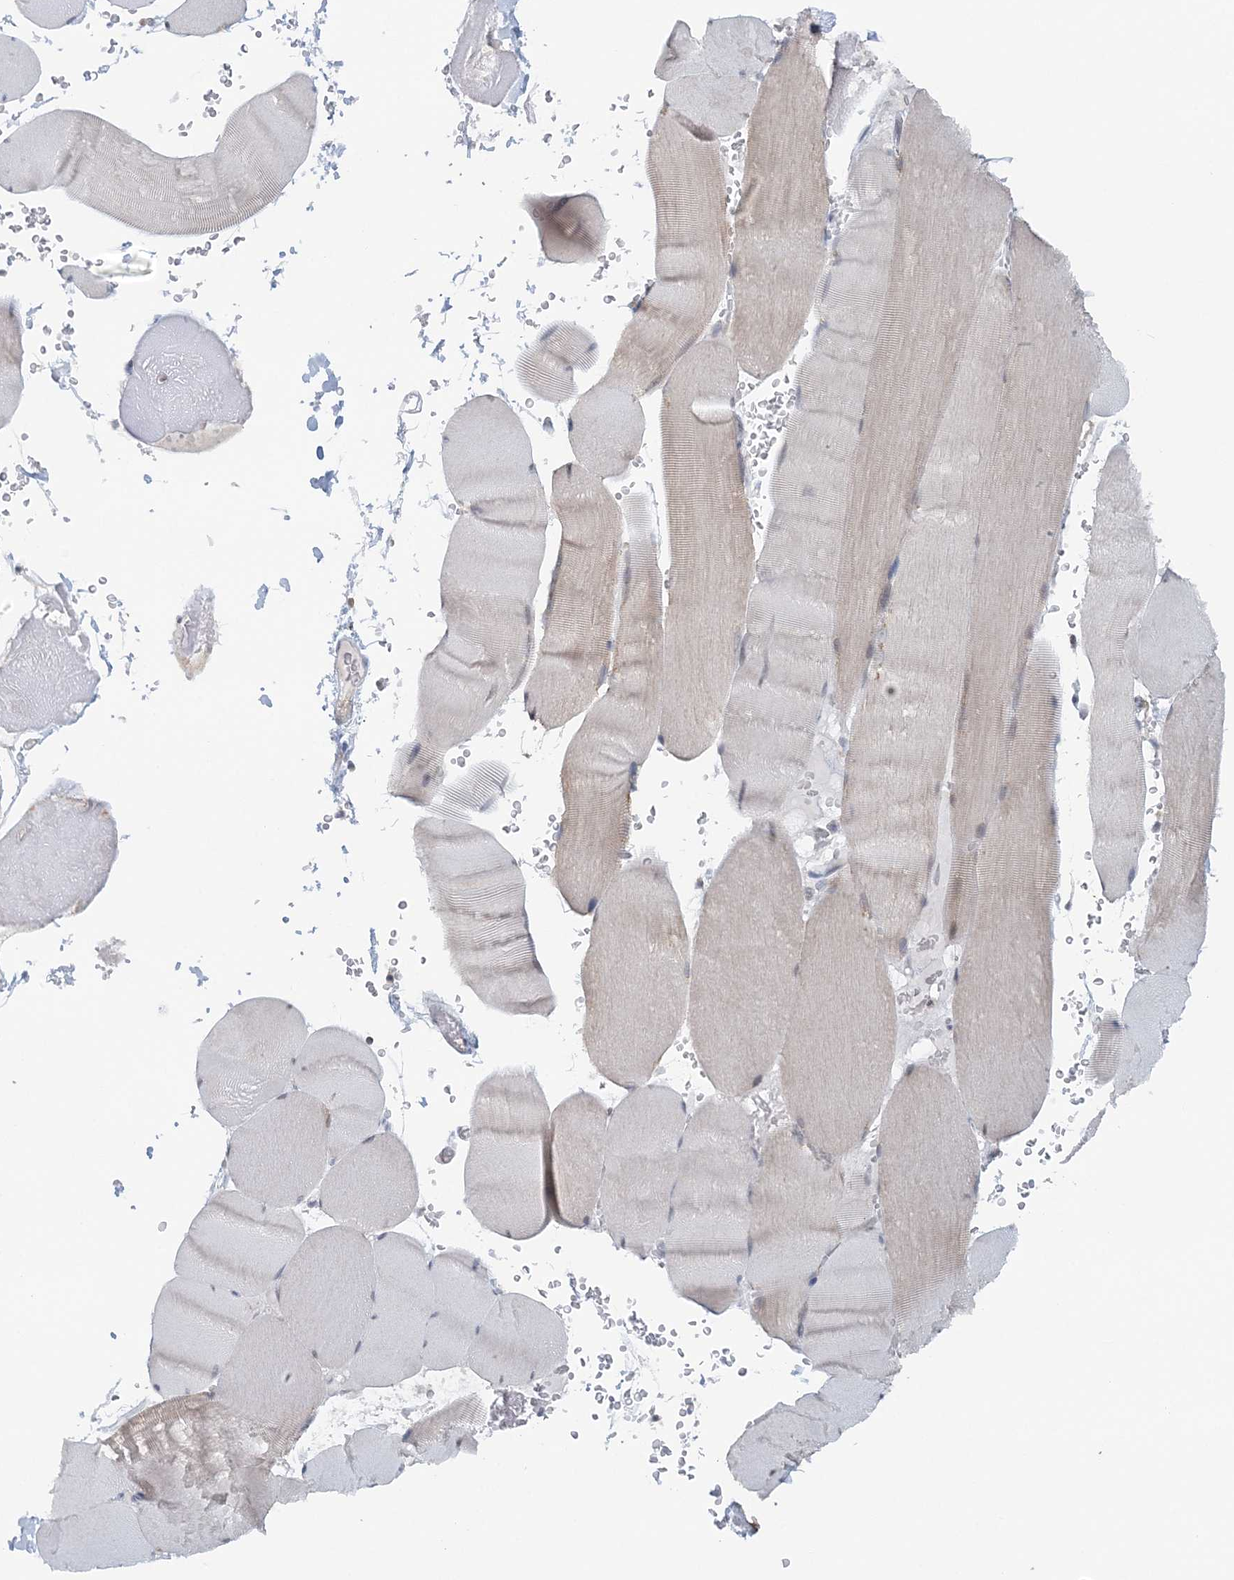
{"staining": {"intensity": "negative", "quantity": "none", "location": "none"}, "tissue": "skeletal muscle", "cell_type": "Myocytes", "image_type": "normal", "snomed": [{"axis": "morphology", "description": "Normal tissue, NOS"}, {"axis": "topography", "description": "Skeletal muscle"}, {"axis": "topography", "description": "Head-Neck"}], "caption": "Protein analysis of unremarkable skeletal muscle displays no significant expression in myocytes.", "gene": "RNF150", "patient": {"sex": "male", "age": 66}}